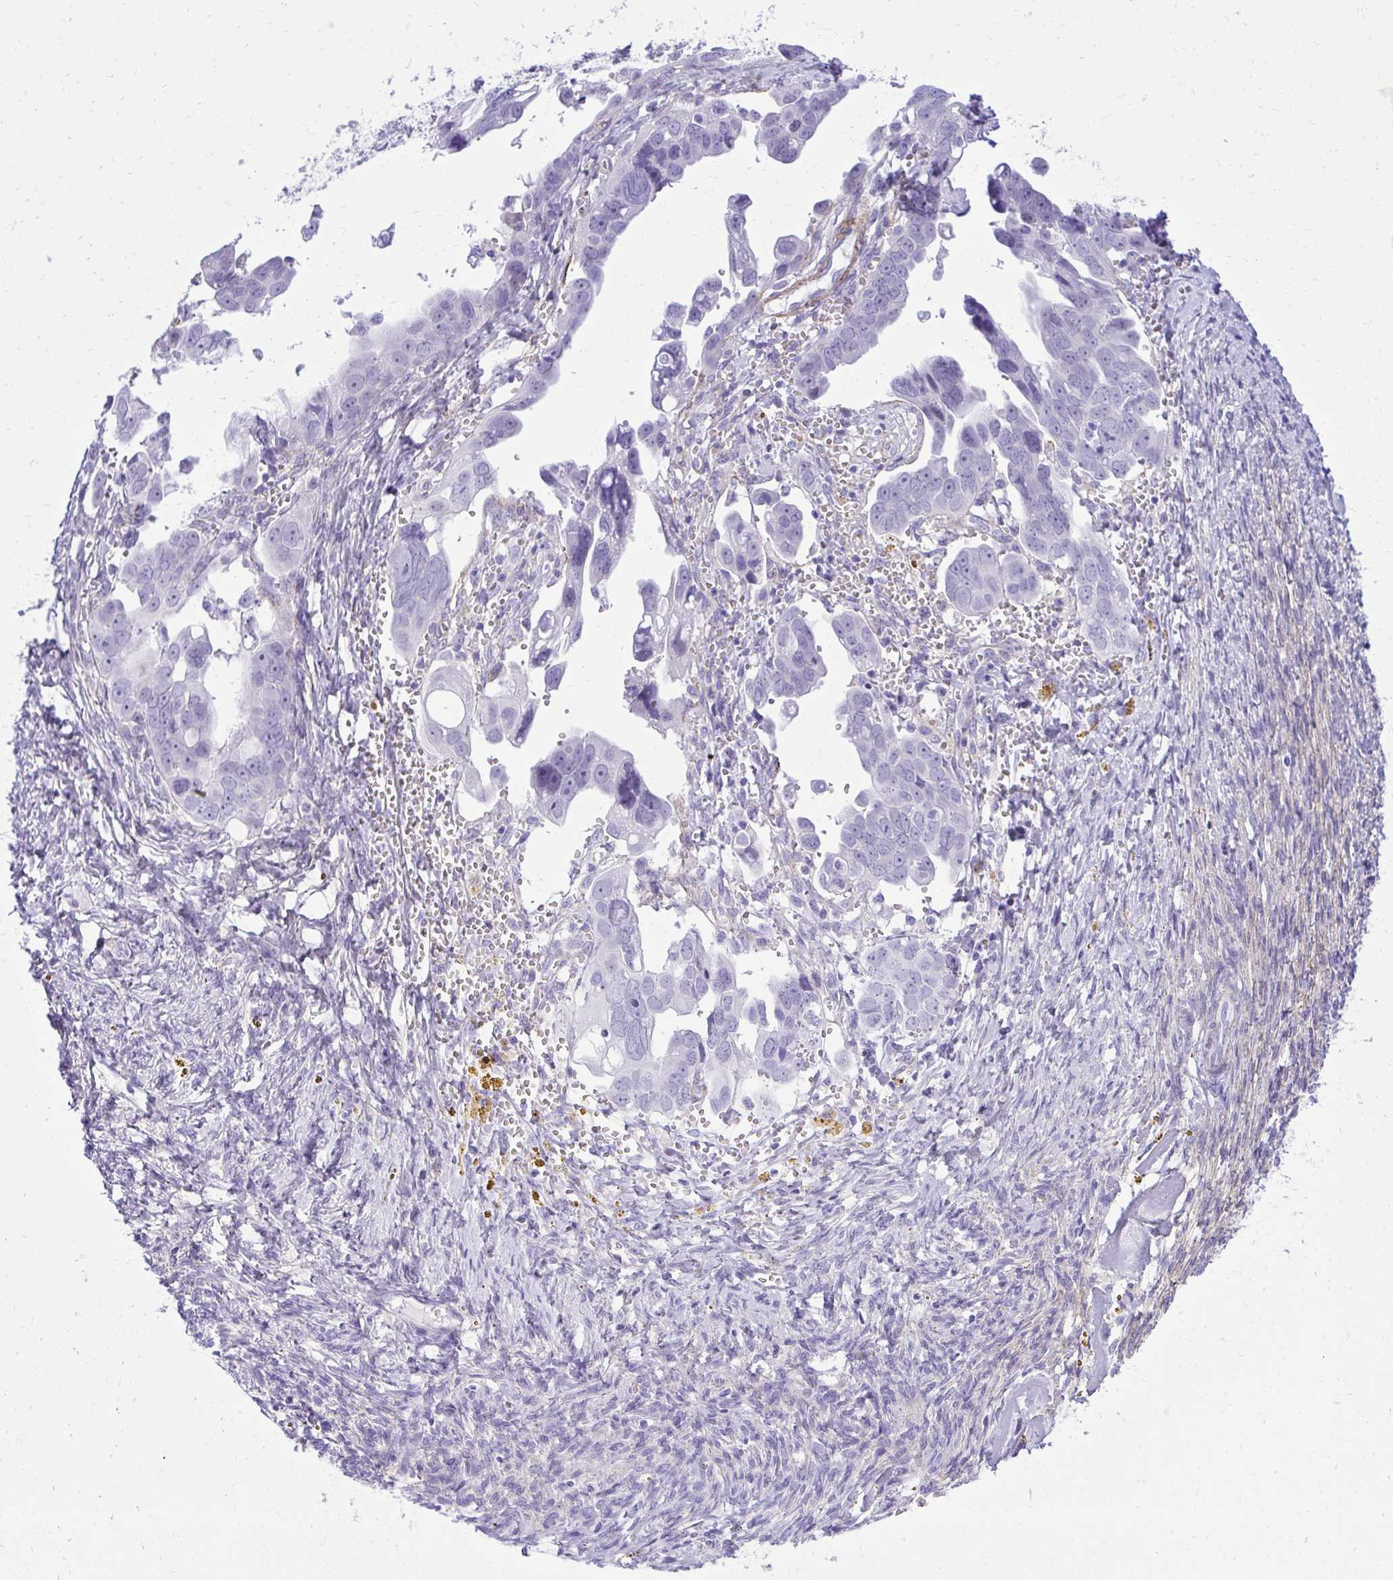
{"staining": {"intensity": "negative", "quantity": "none", "location": "none"}, "tissue": "ovarian cancer", "cell_type": "Tumor cells", "image_type": "cancer", "snomed": [{"axis": "morphology", "description": "Cystadenocarcinoma, serous, NOS"}, {"axis": "topography", "description": "Ovary"}], "caption": "High power microscopy image of an immunohistochemistry image of ovarian serous cystadenocarcinoma, revealing no significant expression in tumor cells.", "gene": "PITPNM3", "patient": {"sex": "female", "age": 59}}